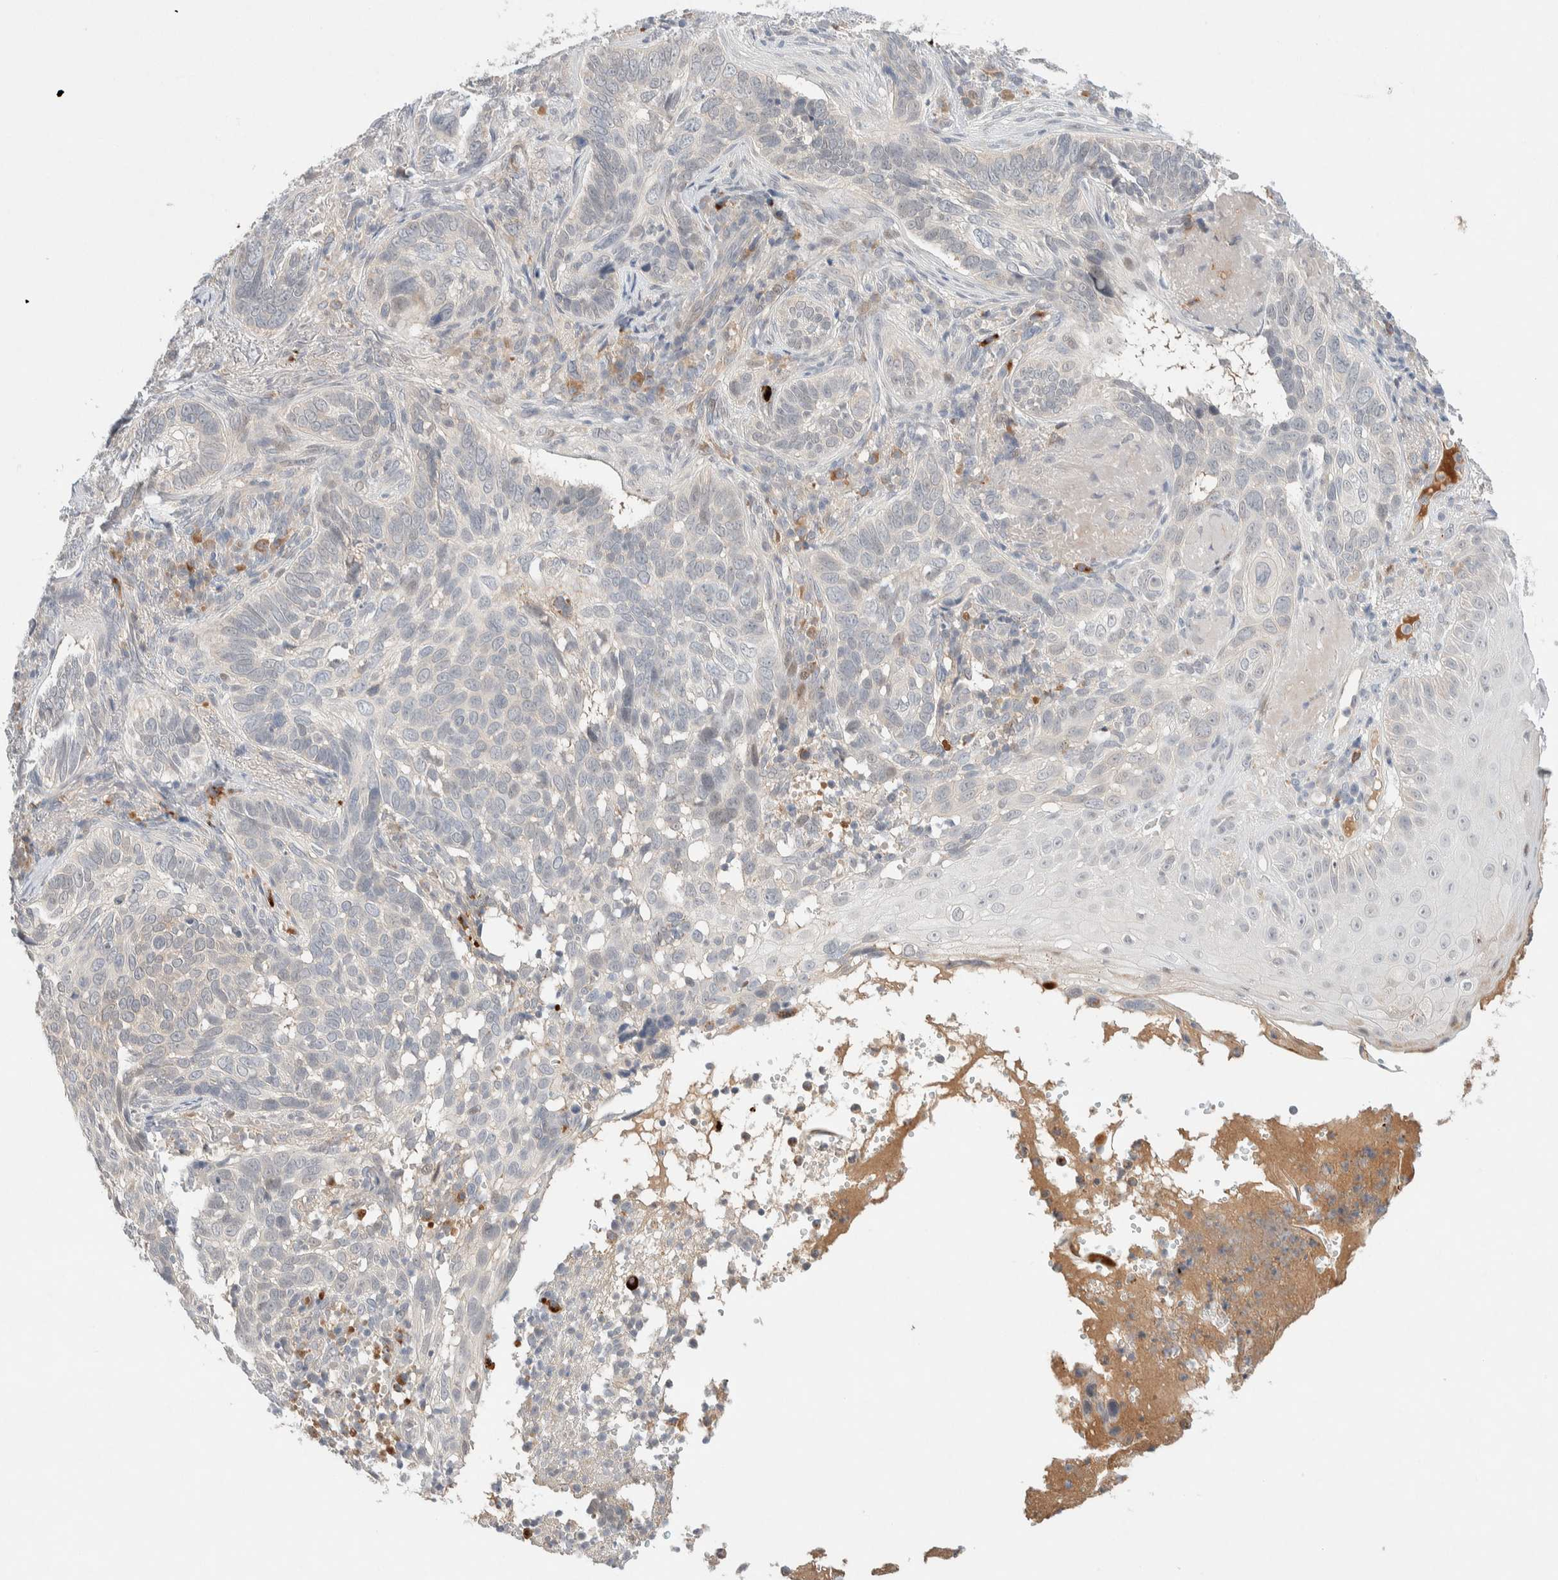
{"staining": {"intensity": "negative", "quantity": "none", "location": "none"}, "tissue": "skin cancer", "cell_type": "Tumor cells", "image_type": "cancer", "snomed": [{"axis": "morphology", "description": "Basal cell carcinoma"}, {"axis": "topography", "description": "Skin"}], "caption": "Protein analysis of skin basal cell carcinoma displays no significant positivity in tumor cells.", "gene": "CHKA", "patient": {"sex": "female", "age": 89}}